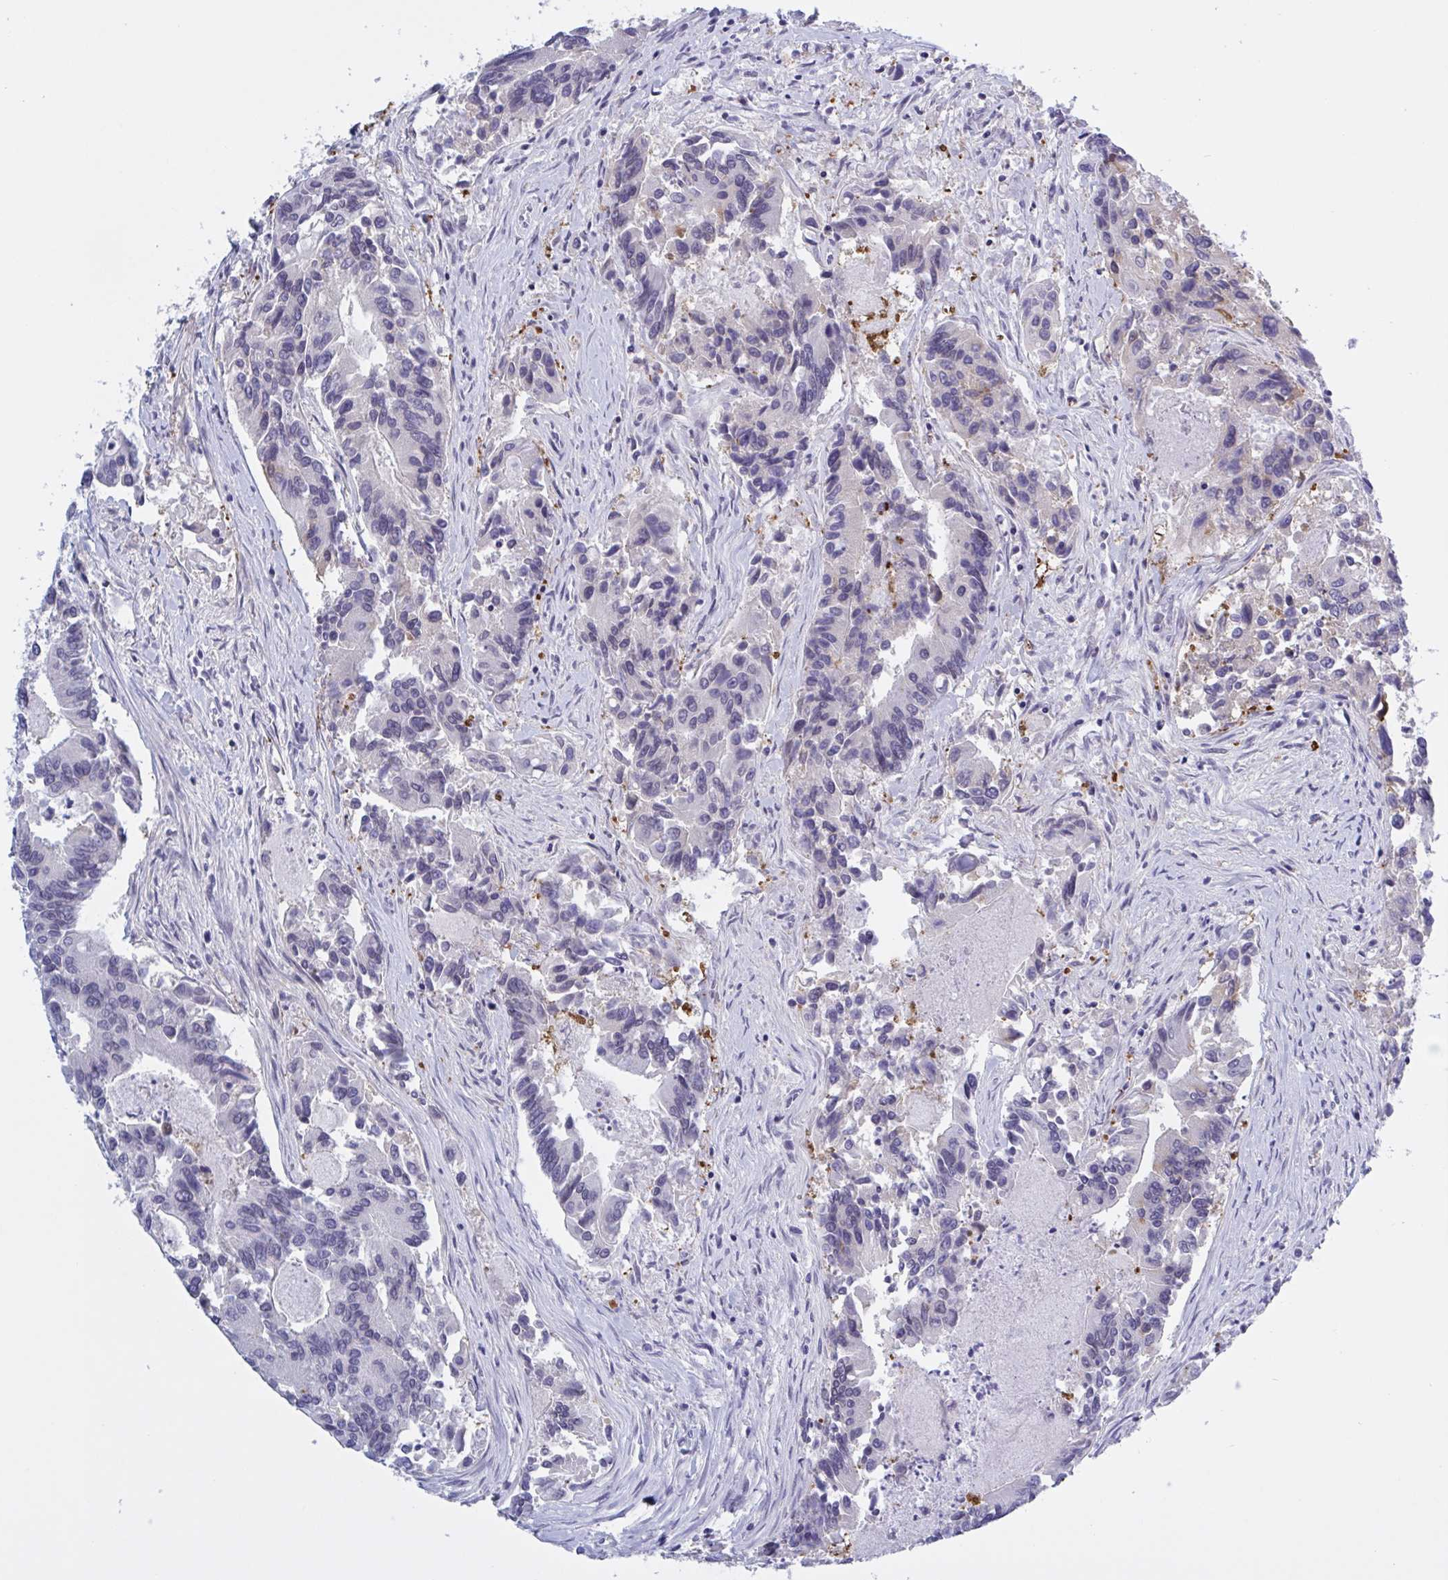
{"staining": {"intensity": "negative", "quantity": "none", "location": "none"}, "tissue": "colorectal cancer", "cell_type": "Tumor cells", "image_type": "cancer", "snomed": [{"axis": "morphology", "description": "Adenocarcinoma, NOS"}, {"axis": "topography", "description": "Colon"}], "caption": "An IHC micrograph of adenocarcinoma (colorectal) is shown. There is no staining in tumor cells of adenocarcinoma (colorectal). (DAB (3,3'-diaminobenzidine) IHC, high magnification).", "gene": "SERPINB13", "patient": {"sex": "female", "age": 67}}